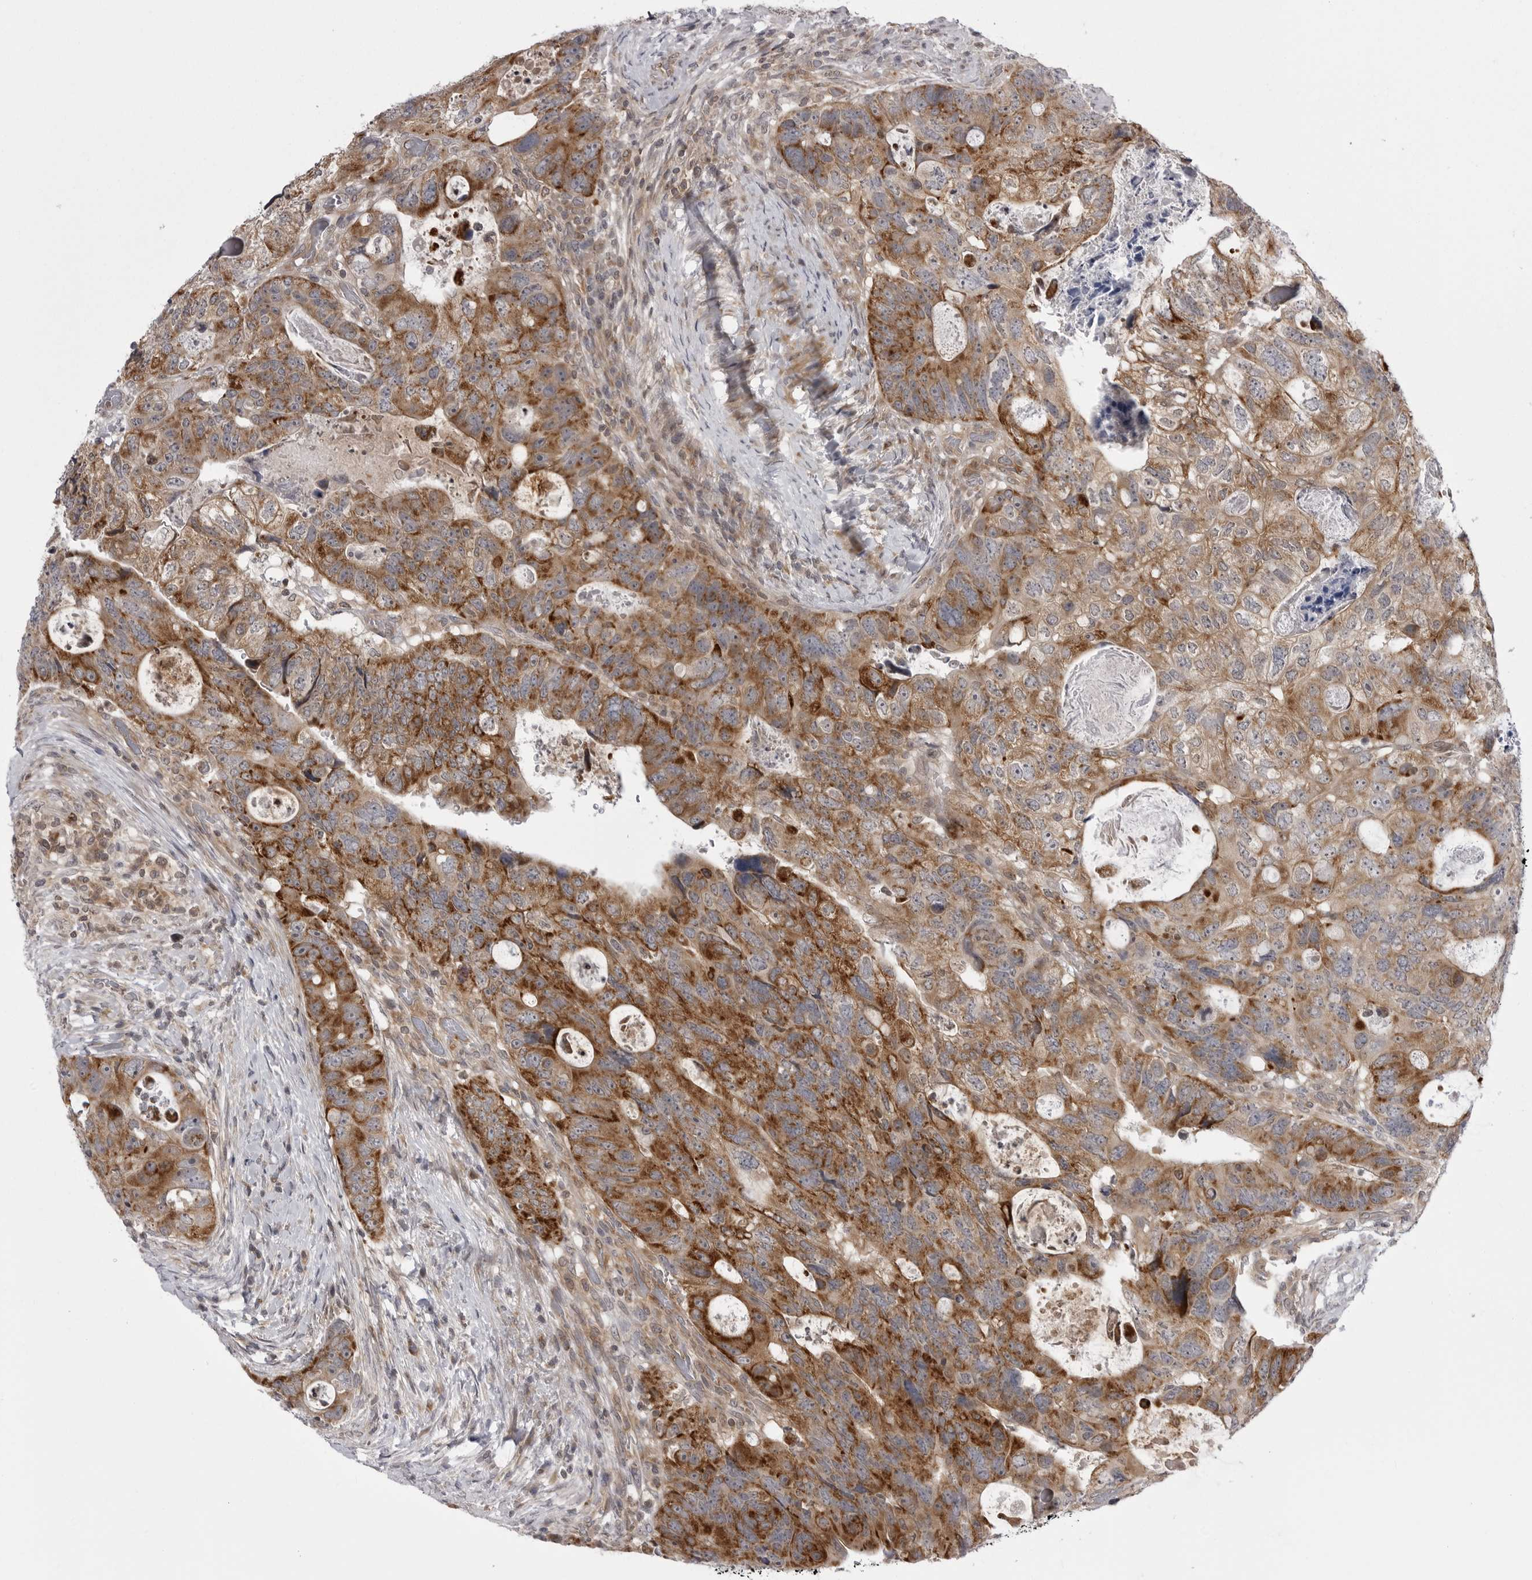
{"staining": {"intensity": "strong", "quantity": "25%-75%", "location": "cytoplasmic/membranous"}, "tissue": "colorectal cancer", "cell_type": "Tumor cells", "image_type": "cancer", "snomed": [{"axis": "morphology", "description": "Adenocarcinoma, NOS"}, {"axis": "topography", "description": "Rectum"}], "caption": "An immunohistochemistry (IHC) micrograph of tumor tissue is shown. Protein staining in brown highlights strong cytoplasmic/membranous positivity in colorectal adenocarcinoma within tumor cells.", "gene": "CCDC18", "patient": {"sex": "male", "age": 59}}